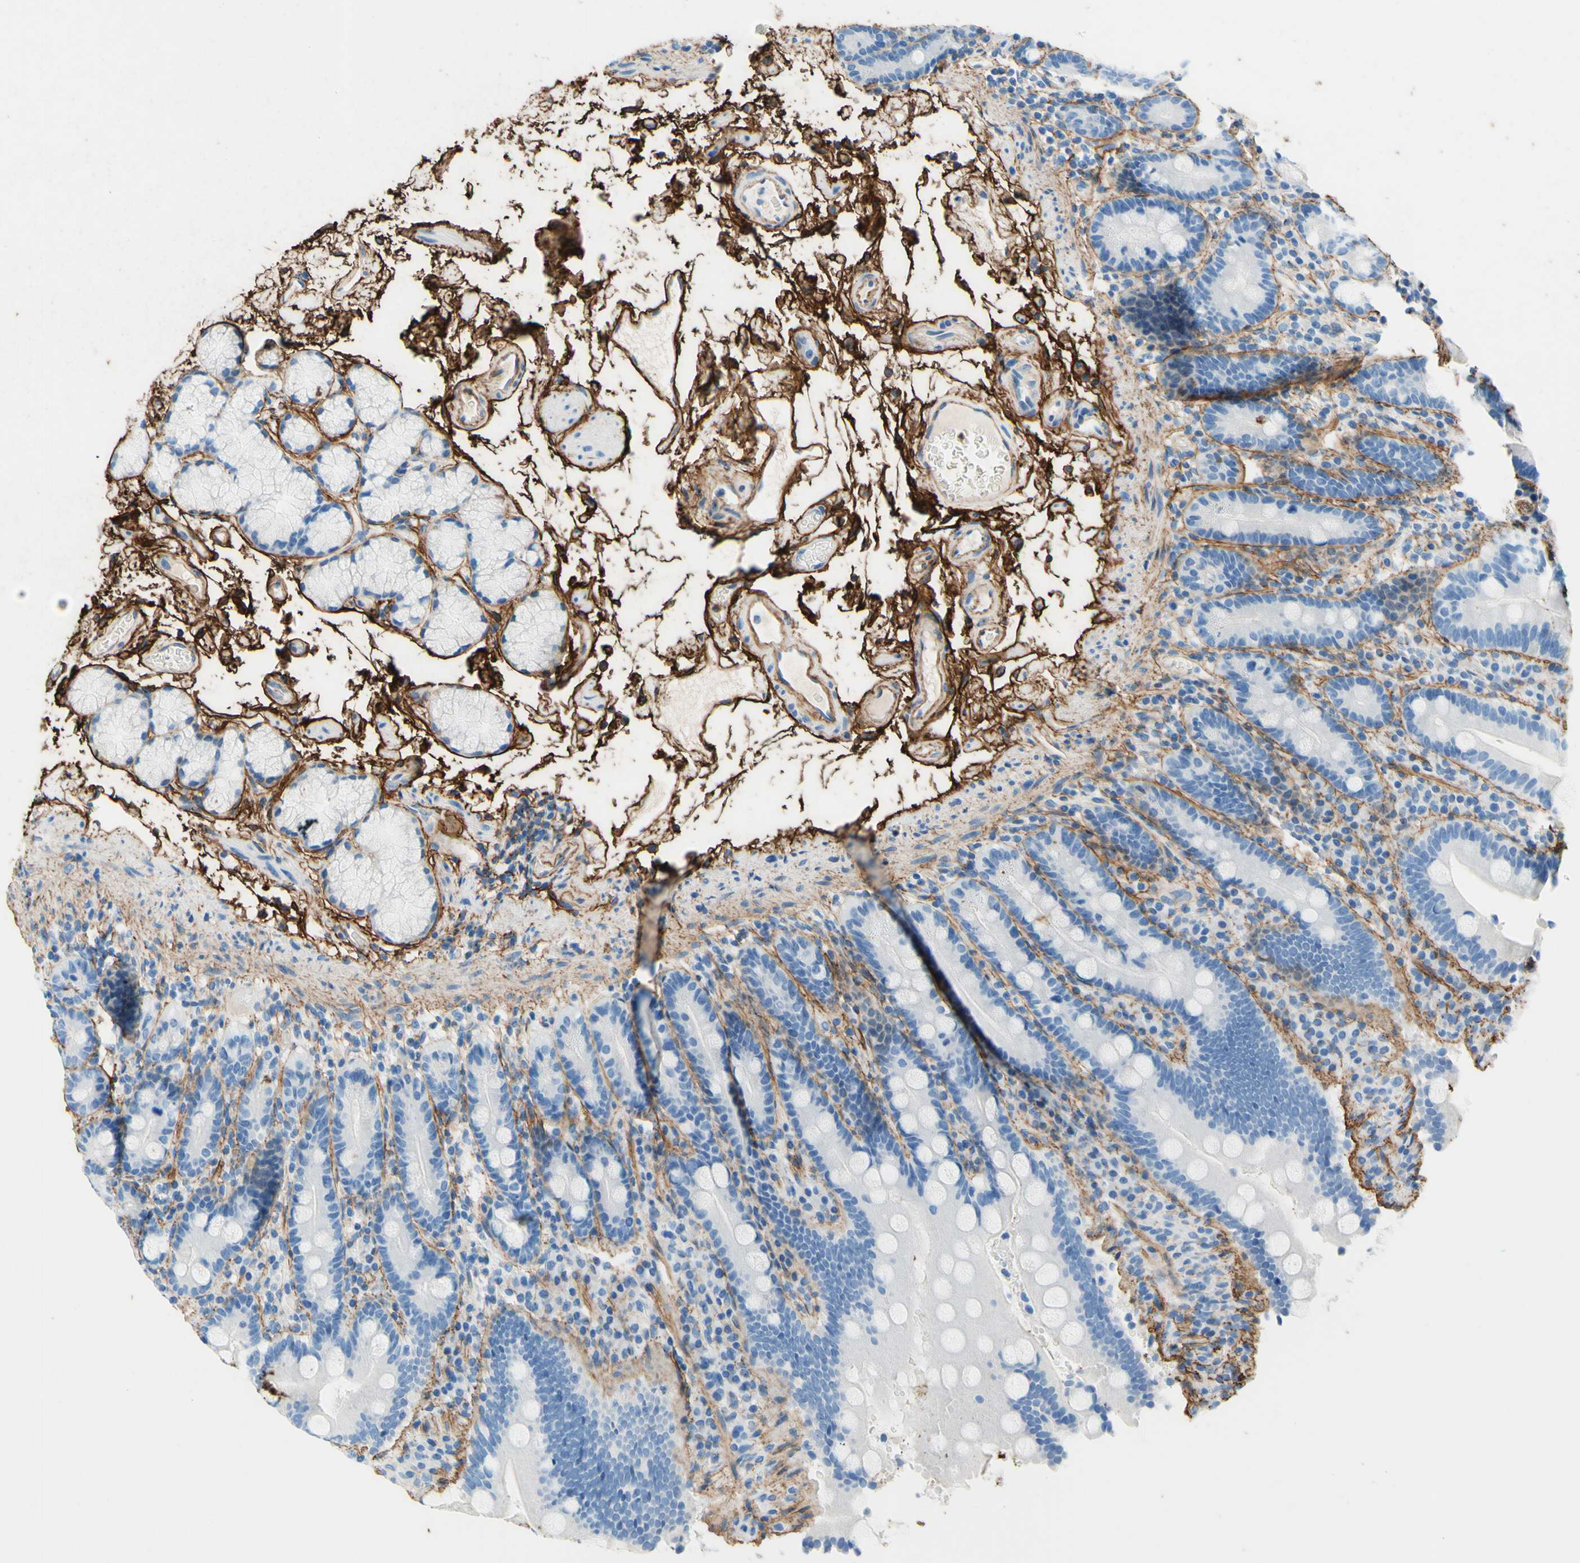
{"staining": {"intensity": "negative", "quantity": "none", "location": "none"}, "tissue": "duodenum", "cell_type": "Glandular cells", "image_type": "normal", "snomed": [{"axis": "morphology", "description": "Normal tissue, NOS"}, {"axis": "topography", "description": "Small intestine, NOS"}], "caption": "Immunohistochemistry photomicrograph of unremarkable duodenum stained for a protein (brown), which exhibits no positivity in glandular cells. Nuclei are stained in blue.", "gene": "MFAP5", "patient": {"sex": "female", "age": 71}}